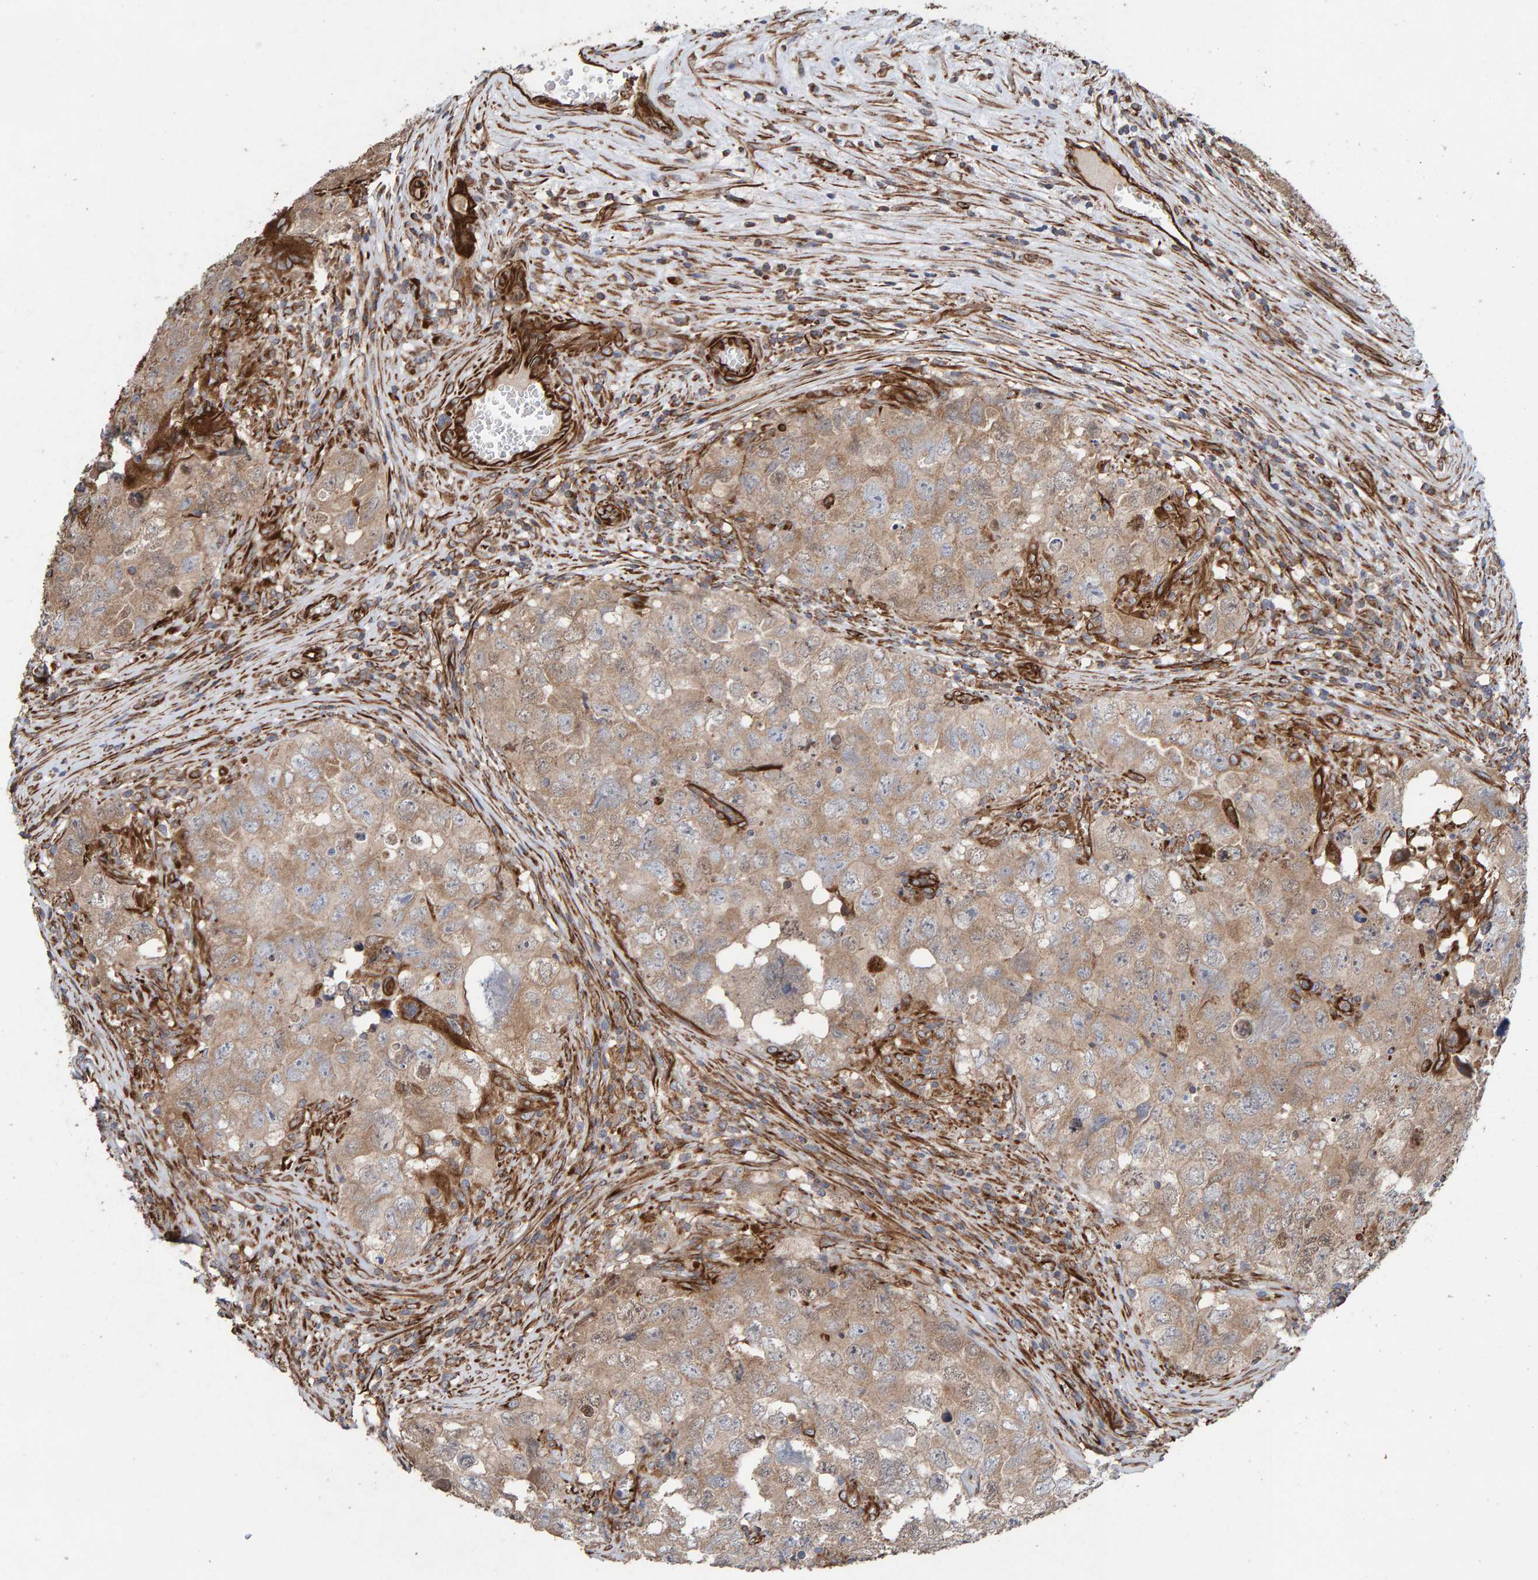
{"staining": {"intensity": "weak", "quantity": ">75%", "location": "cytoplasmic/membranous"}, "tissue": "testis cancer", "cell_type": "Tumor cells", "image_type": "cancer", "snomed": [{"axis": "morphology", "description": "Seminoma, NOS"}, {"axis": "morphology", "description": "Carcinoma, Embryonal, NOS"}, {"axis": "topography", "description": "Testis"}], "caption": "Human testis cancer stained with a brown dye shows weak cytoplasmic/membranous positive positivity in approximately >75% of tumor cells.", "gene": "ZNF347", "patient": {"sex": "male", "age": 43}}